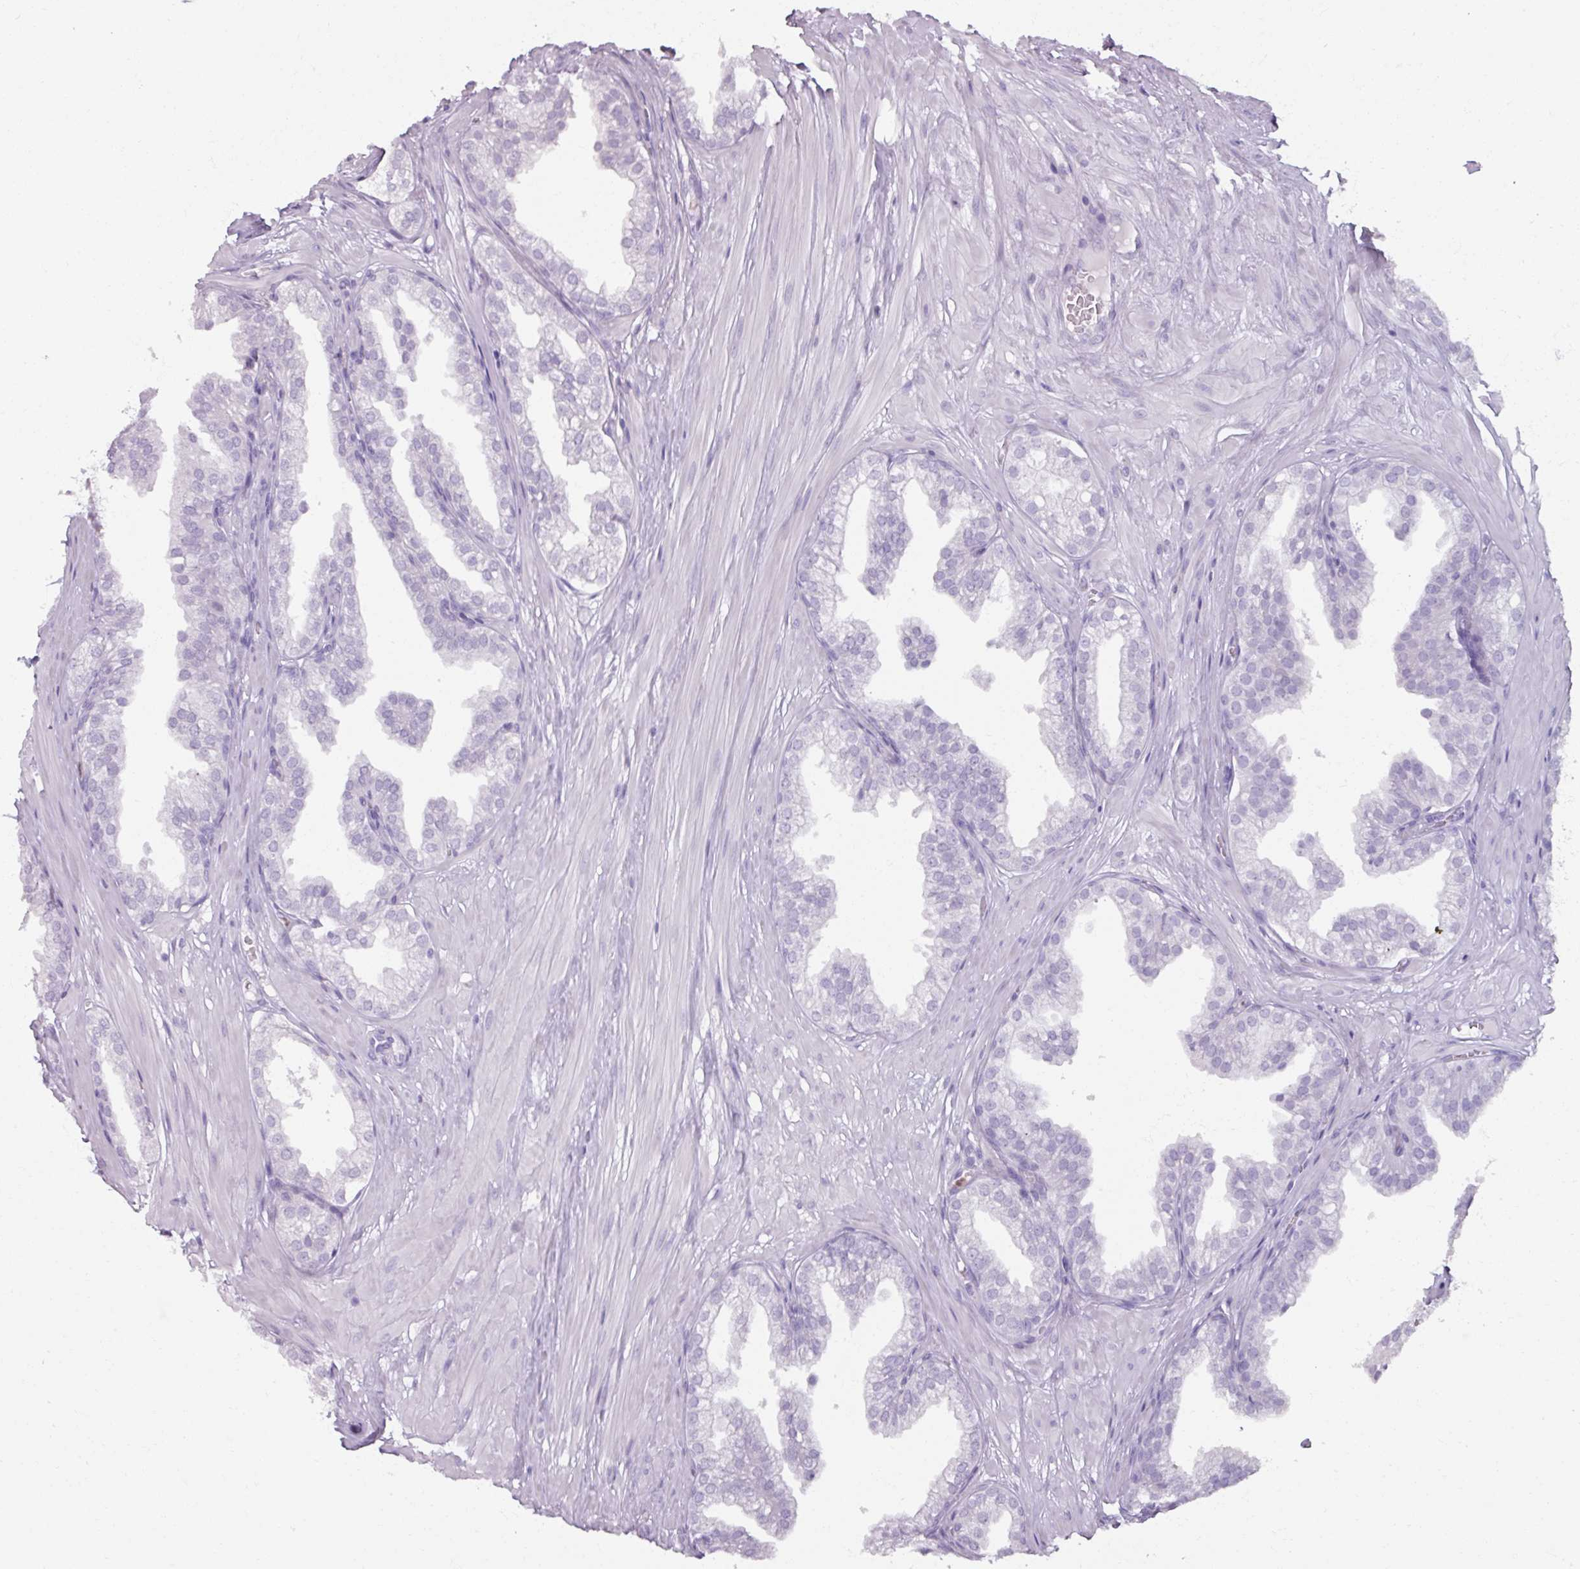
{"staining": {"intensity": "negative", "quantity": "none", "location": "none"}, "tissue": "prostate", "cell_type": "Glandular cells", "image_type": "normal", "snomed": [{"axis": "morphology", "description": "Normal tissue, NOS"}, {"axis": "topography", "description": "Prostate"}, {"axis": "topography", "description": "Peripheral nerve tissue"}], "caption": "Prostate was stained to show a protein in brown. There is no significant positivity in glandular cells. (IHC, brightfield microscopy, high magnification).", "gene": "ARG1", "patient": {"sex": "male", "age": 55}}